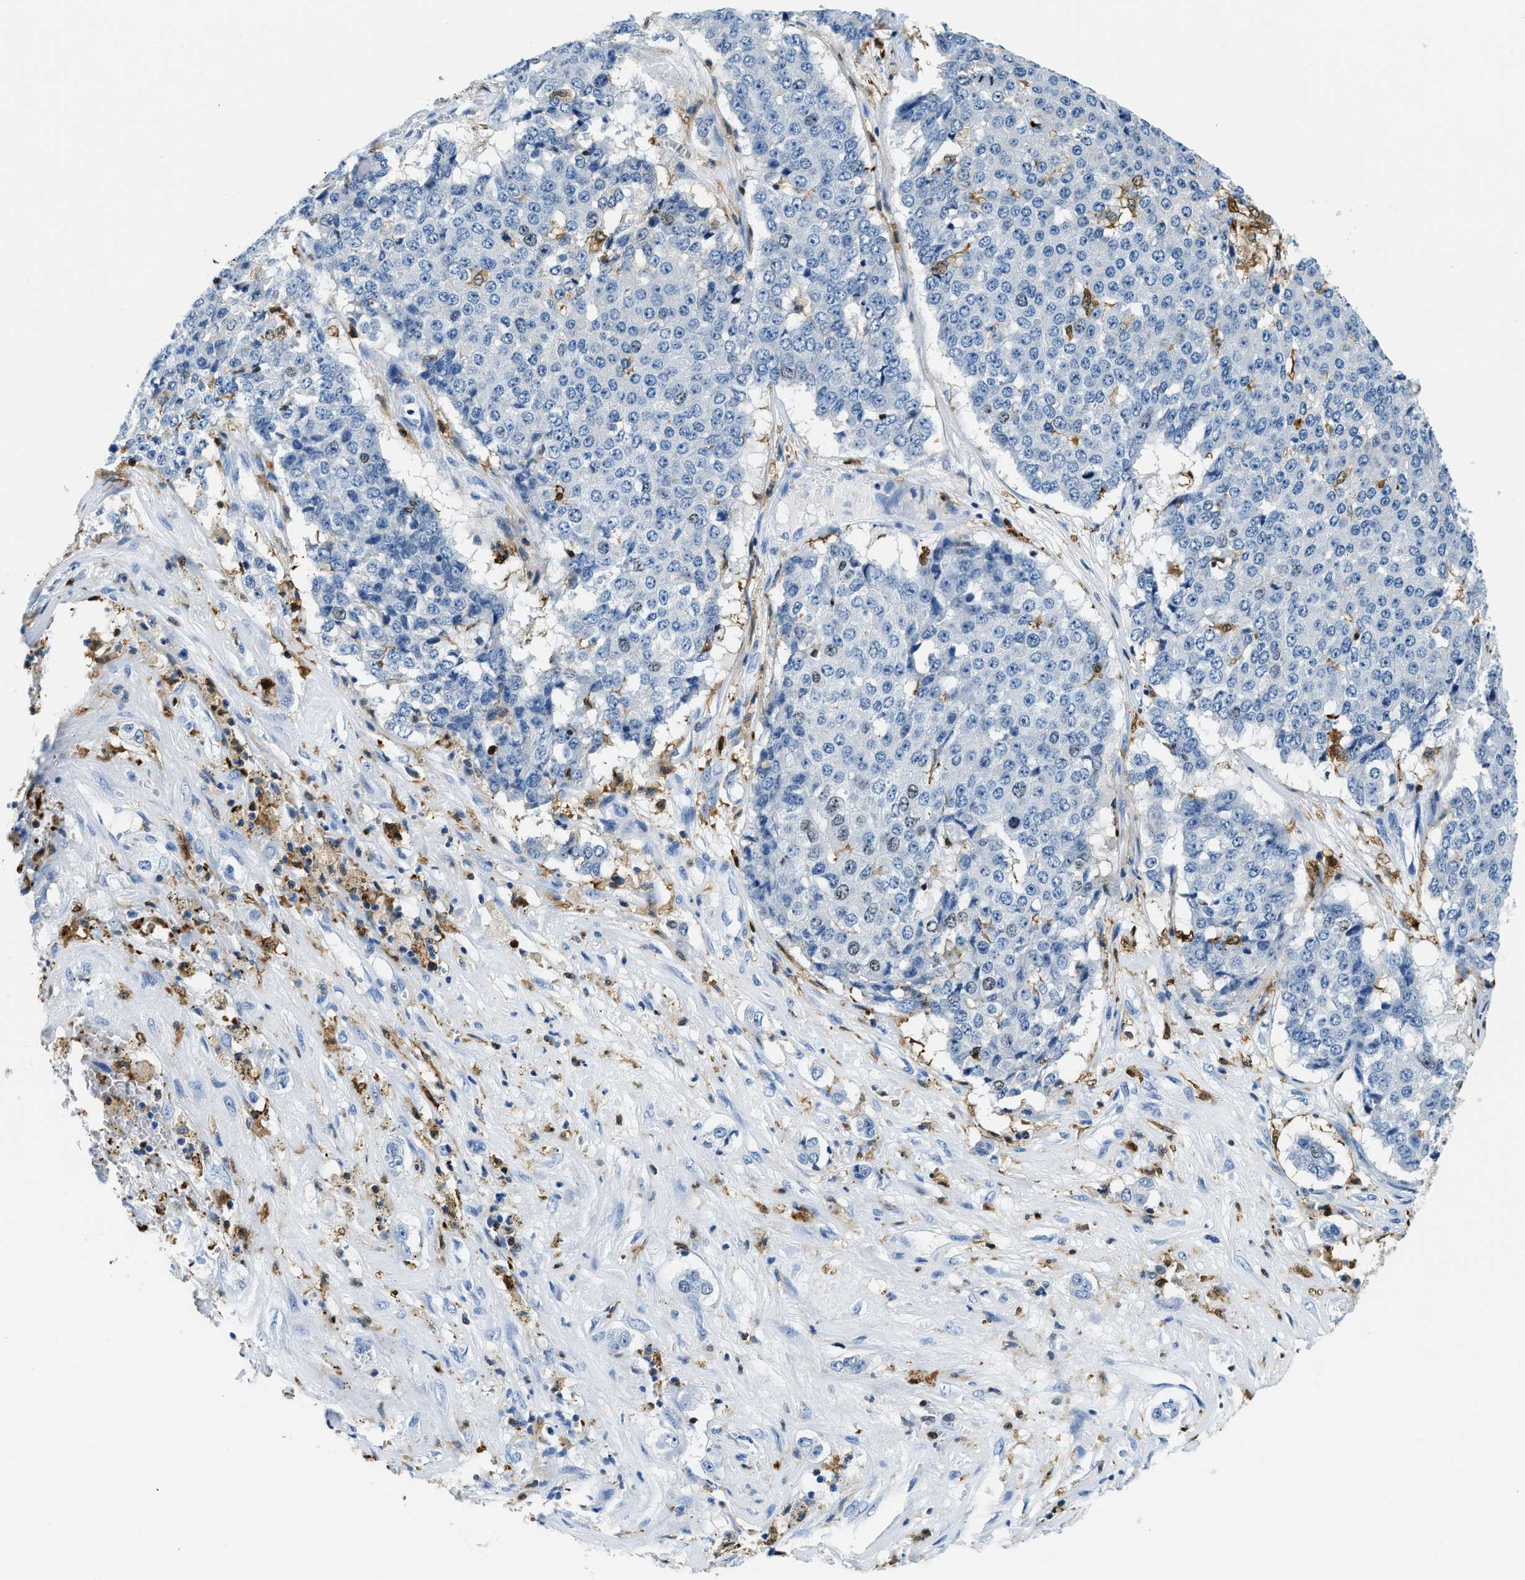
{"staining": {"intensity": "negative", "quantity": "none", "location": "none"}, "tissue": "pancreatic cancer", "cell_type": "Tumor cells", "image_type": "cancer", "snomed": [{"axis": "morphology", "description": "Adenocarcinoma, NOS"}, {"axis": "topography", "description": "Pancreas"}], "caption": "There is no significant staining in tumor cells of pancreatic cancer. (IHC, brightfield microscopy, high magnification).", "gene": "CAPG", "patient": {"sex": "male", "age": 50}}